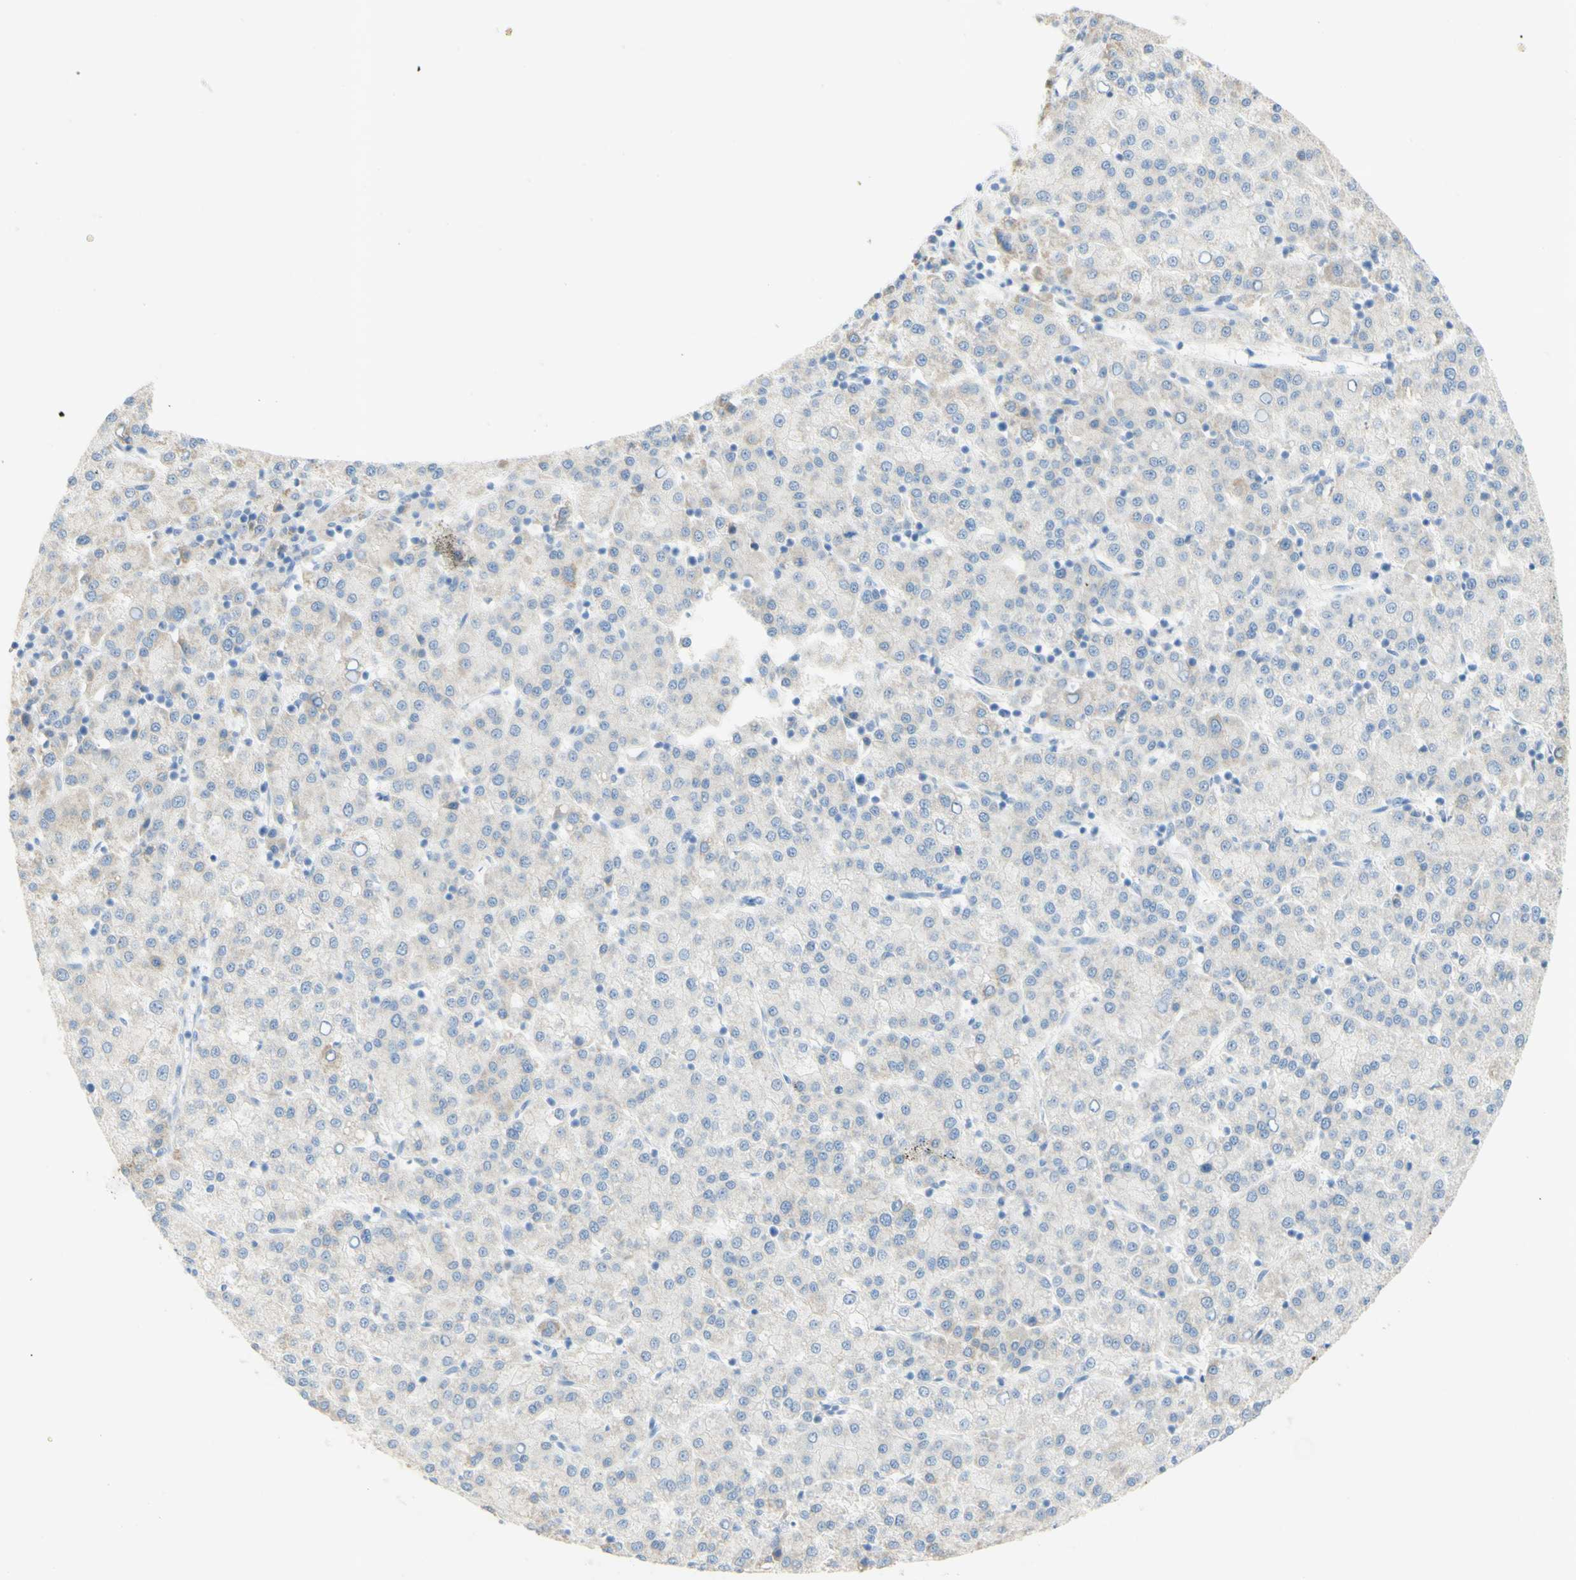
{"staining": {"intensity": "negative", "quantity": "none", "location": "none"}, "tissue": "liver cancer", "cell_type": "Tumor cells", "image_type": "cancer", "snomed": [{"axis": "morphology", "description": "Carcinoma, Hepatocellular, NOS"}, {"axis": "topography", "description": "Liver"}], "caption": "IHC of human liver cancer shows no positivity in tumor cells. The staining was performed using DAB to visualize the protein expression in brown, while the nuclei were stained in blue with hematoxylin (Magnification: 20x).", "gene": "TSPAN1", "patient": {"sex": "female", "age": 58}}